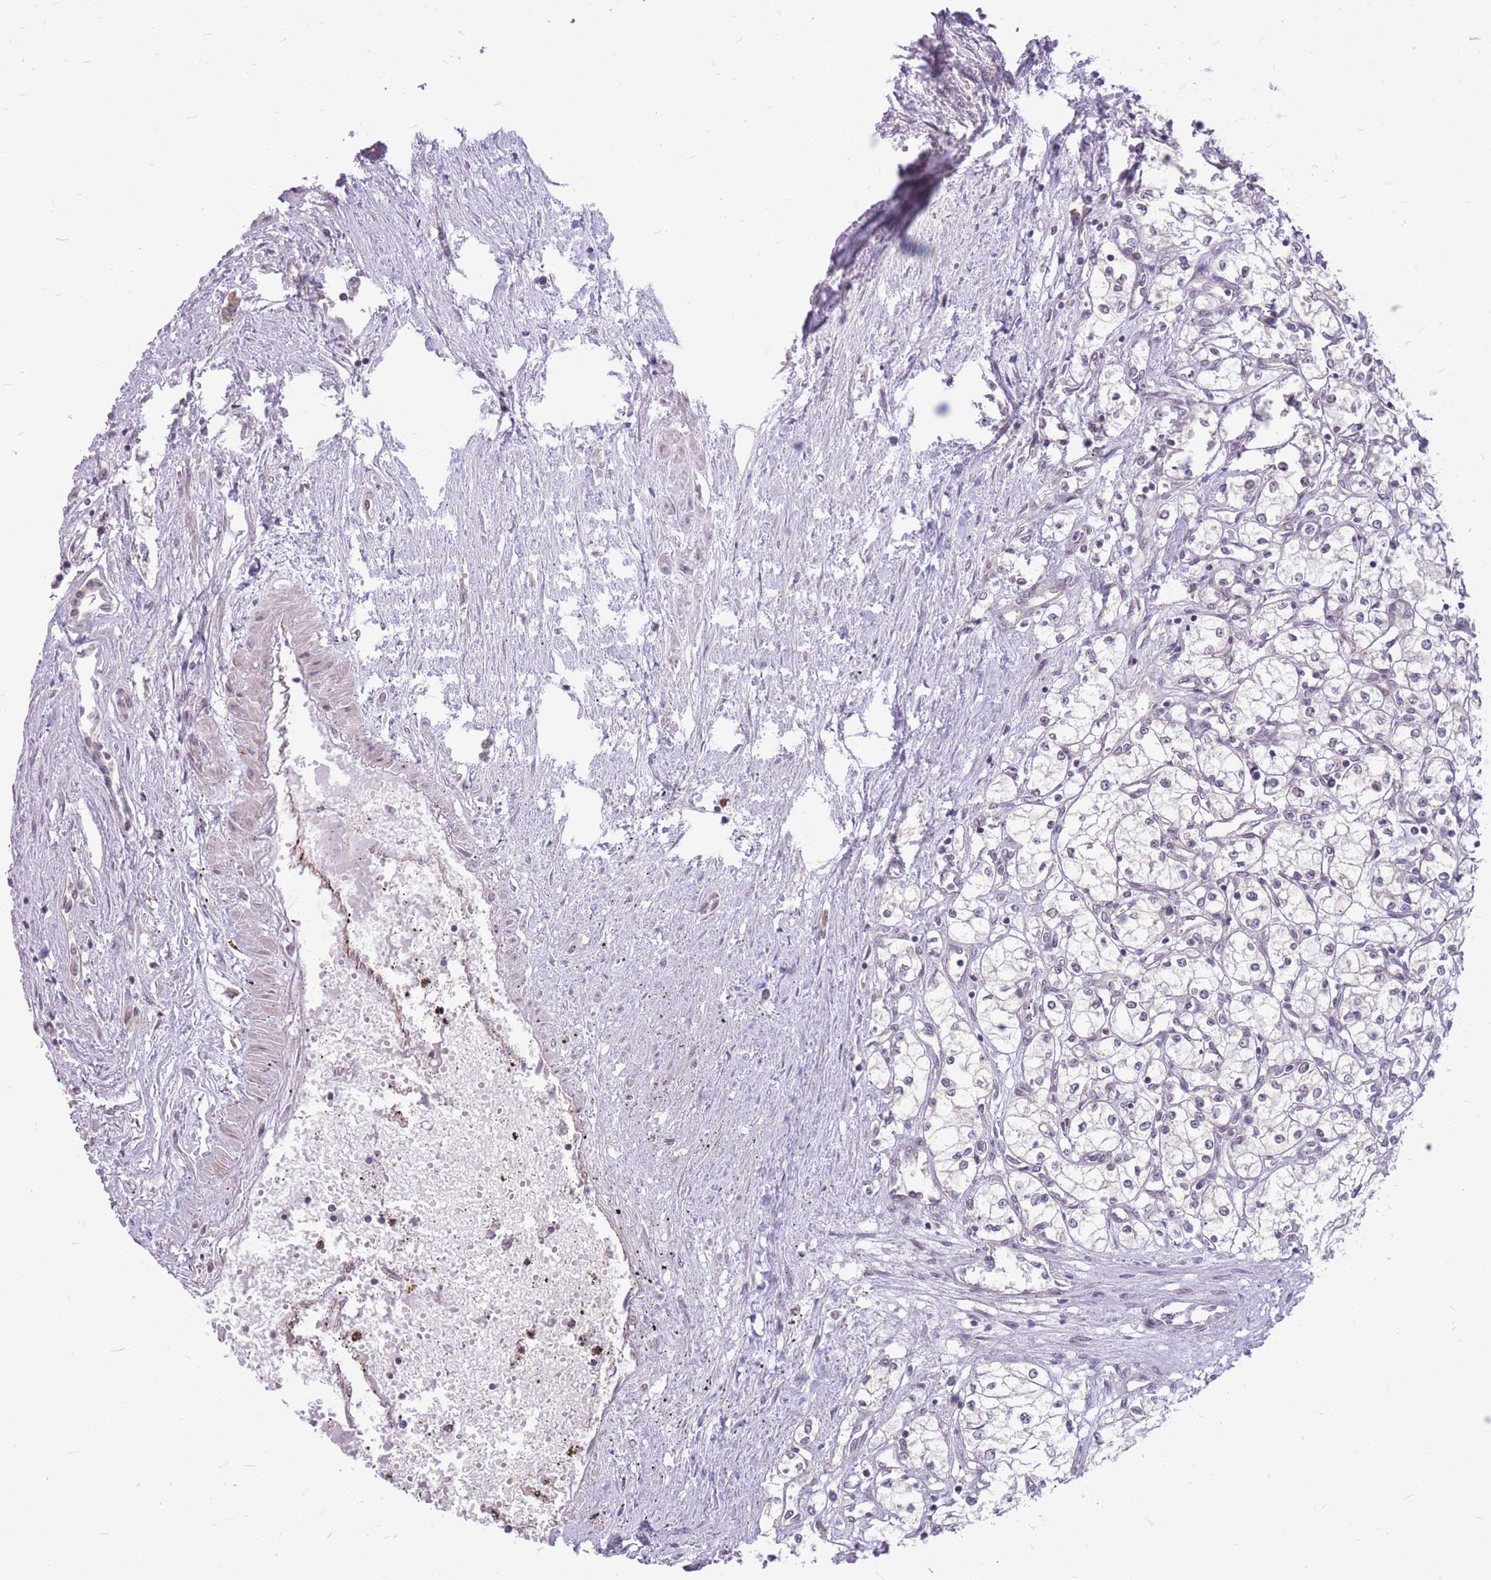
{"staining": {"intensity": "negative", "quantity": "none", "location": "none"}, "tissue": "renal cancer", "cell_type": "Tumor cells", "image_type": "cancer", "snomed": [{"axis": "morphology", "description": "Adenocarcinoma, NOS"}, {"axis": "topography", "description": "Kidney"}], "caption": "DAB immunohistochemical staining of human renal adenocarcinoma shows no significant staining in tumor cells.", "gene": "TCF20", "patient": {"sex": "male", "age": 59}}